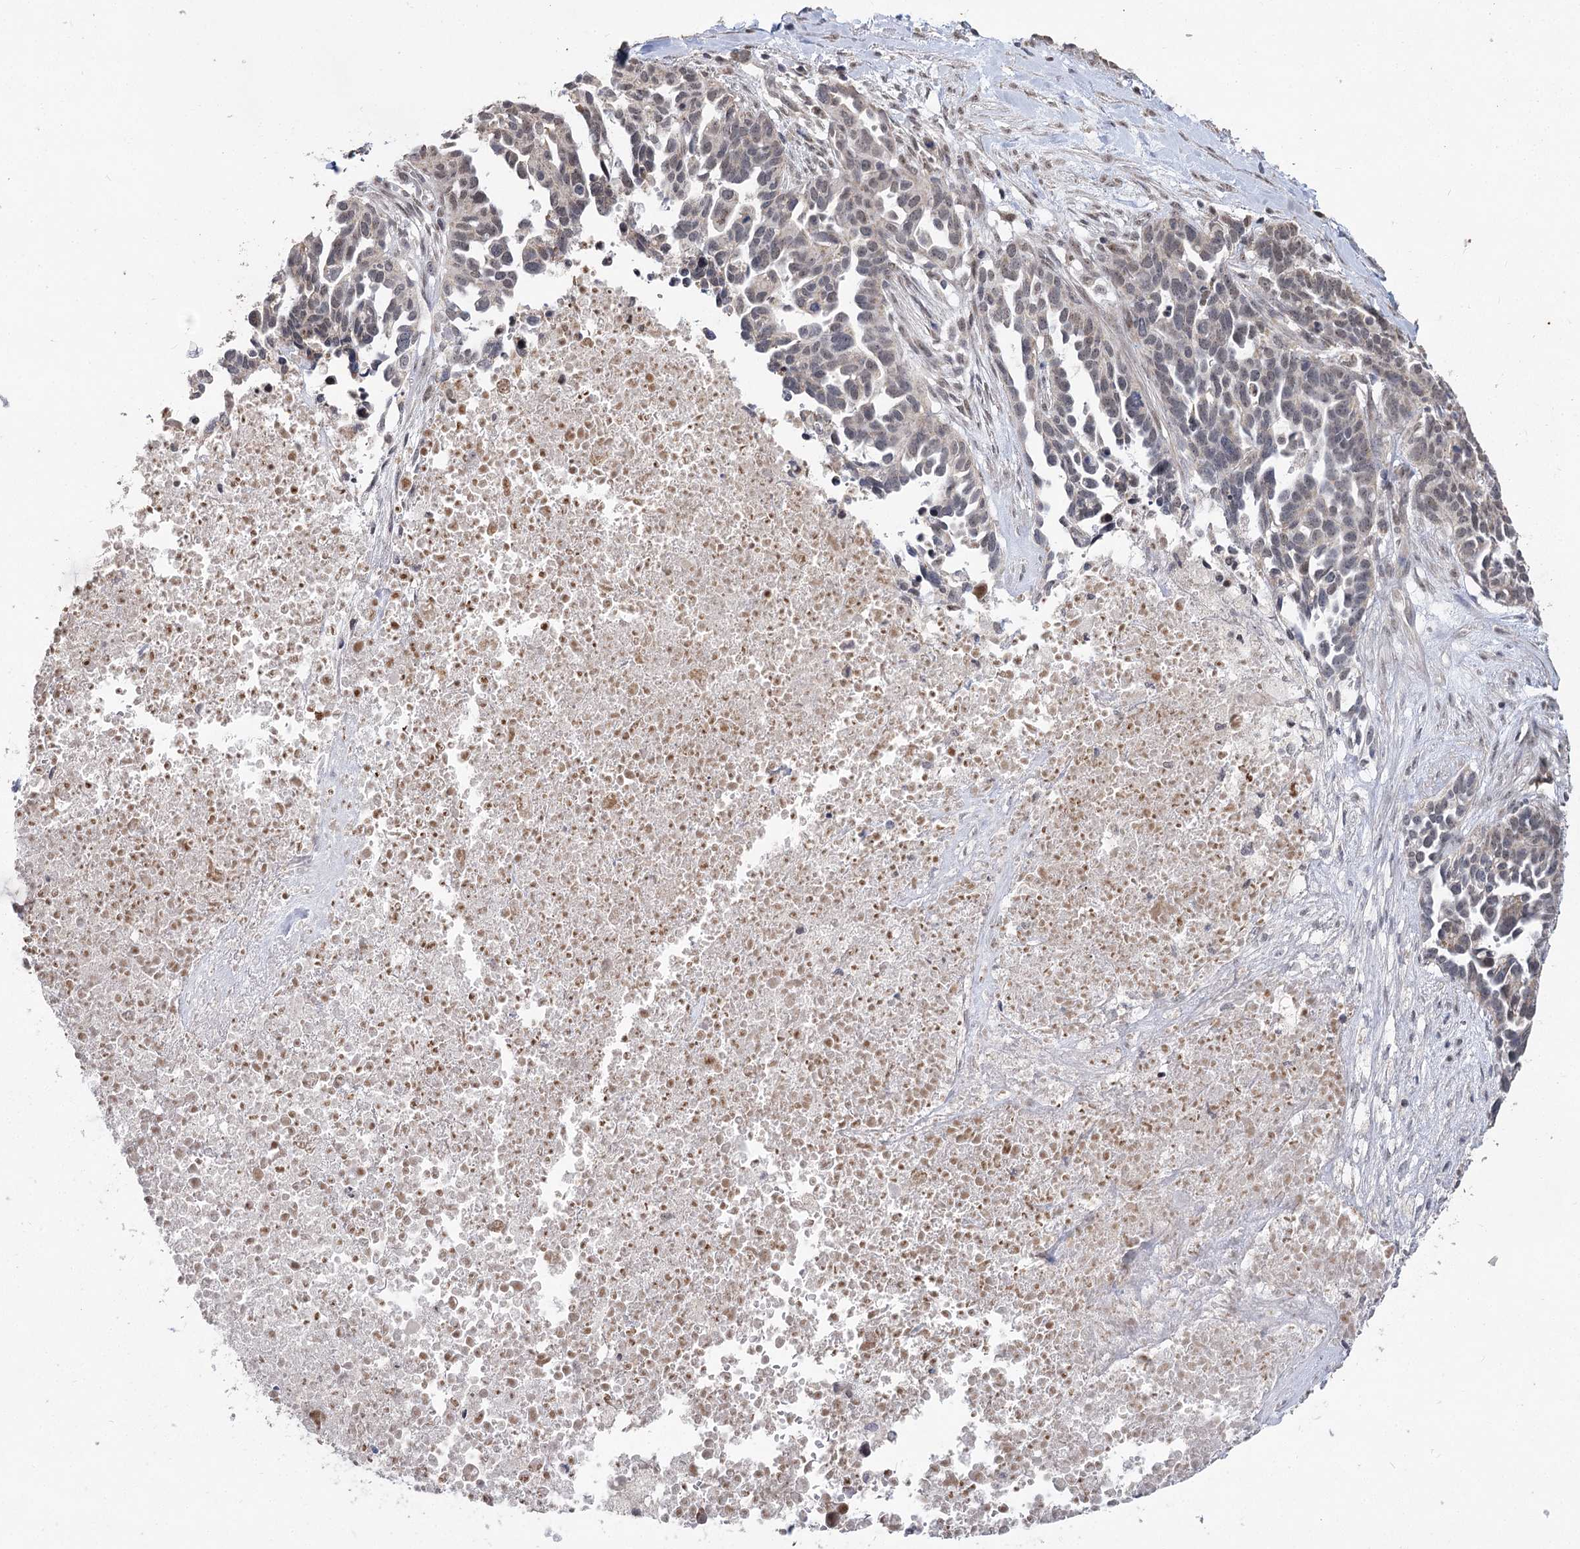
{"staining": {"intensity": "weak", "quantity": "<25%", "location": "nuclear"}, "tissue": "ovarian cancer", "cell_type": "Tumor cells", "image_type": "cancer", "snomed": [{"axis": "morphology", "description": "Cystadenocarcinoma, serous, NOS"}, {"axis": "topography", "description": "Ovary"}], "caption": "Micrograph shows no protein expression in tumor cells of ovarian cancer tissue. (Brightfield microscopy of DAB immunohistochemistry (IHC) at high magnification).", "gene": "RUFY4", "patient": {"sex": "female", "age": 54}}